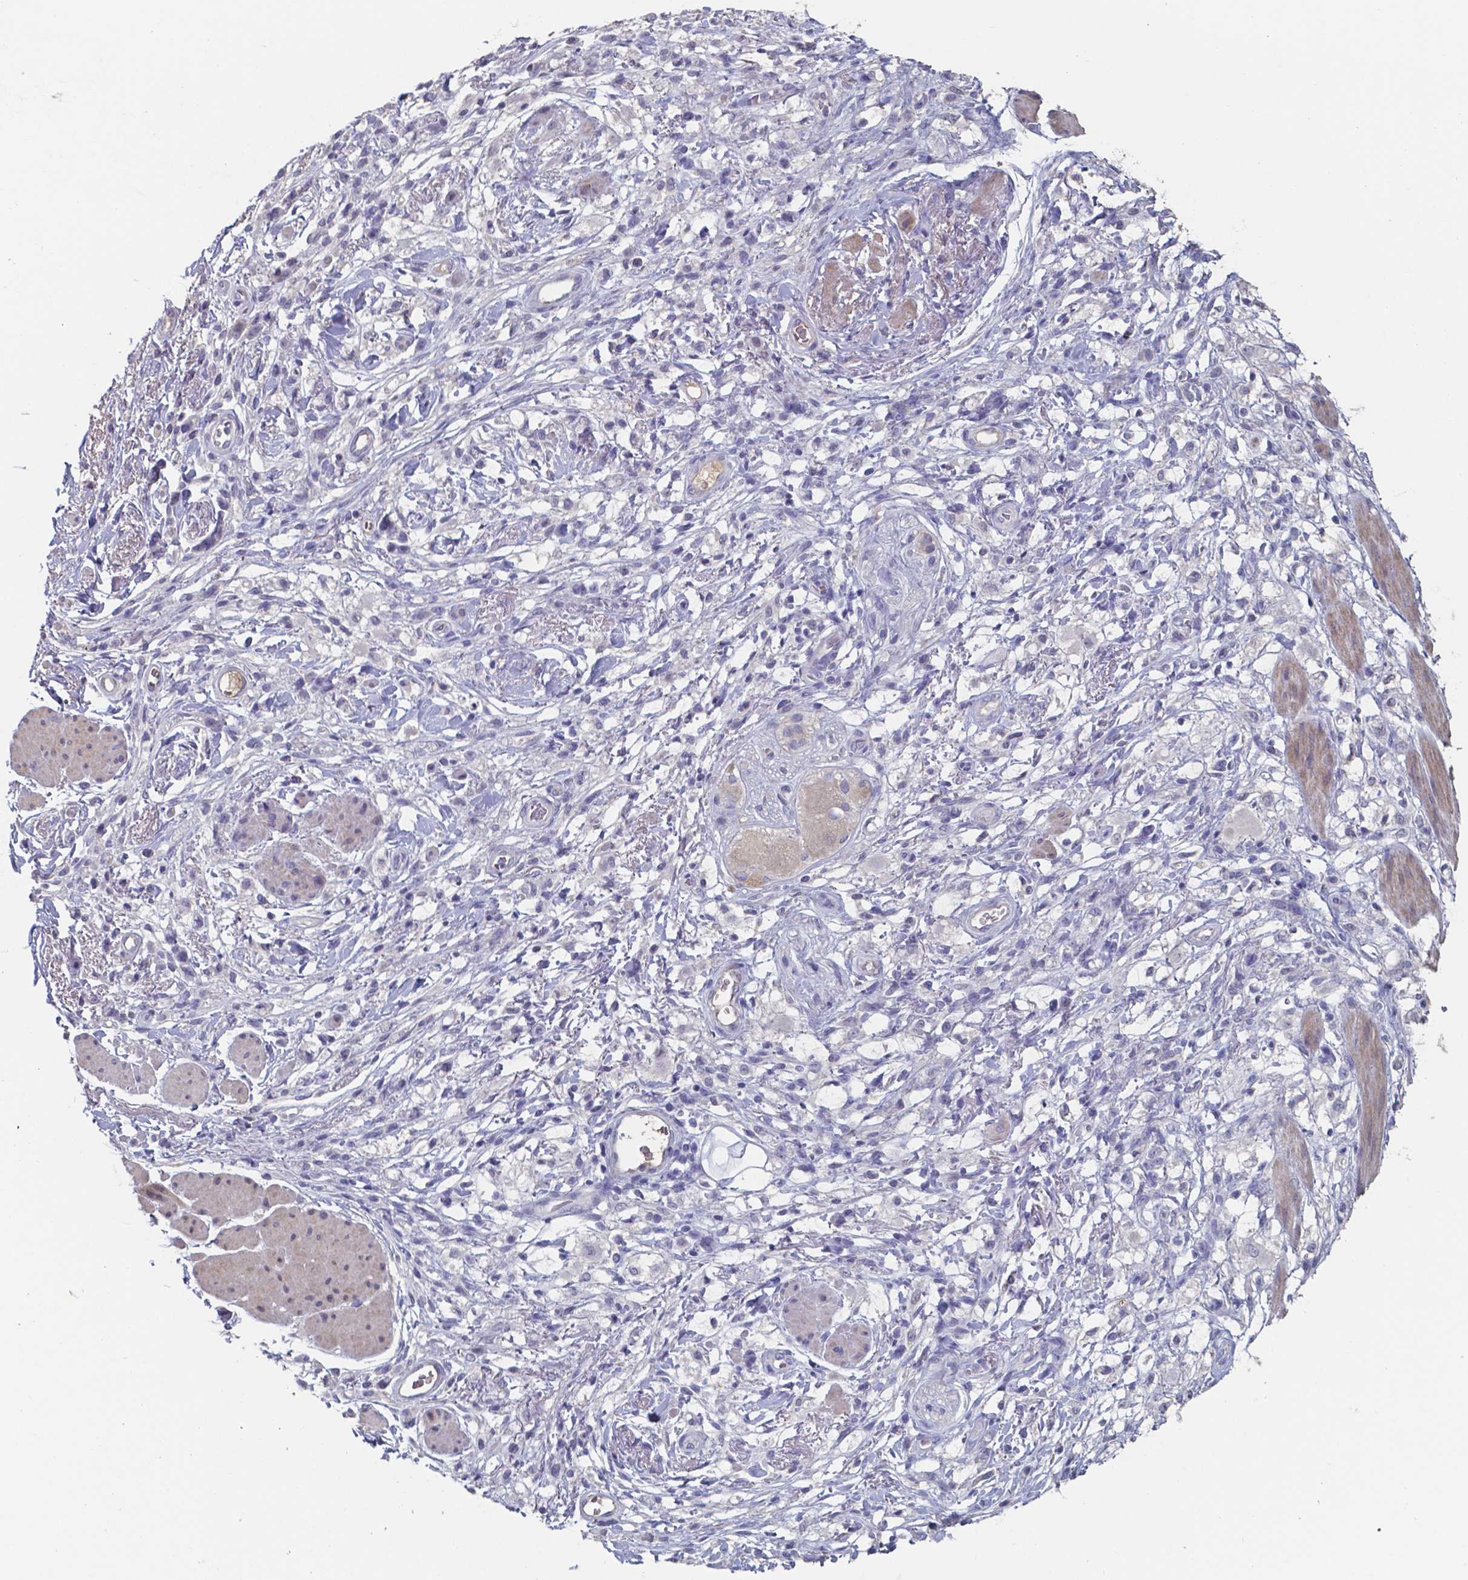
{"staining": {"intensity": "negative", "quantity": "none", "location": "none"}, "tissue": "stomach cancer", "cell_type": "Tumor cells", "image_type": "cancer", "snomed": [{"axis": "morphology", "description": "Adenocarcinoma, NOS"}, {"axis": "topography", "description": "Stomach"}], "caption": "Image shows no protein positivity in tumor cells of stomach cancer tissue.", "gene": "BTBD17", "patient": {"sex": "female", "age": 60}}